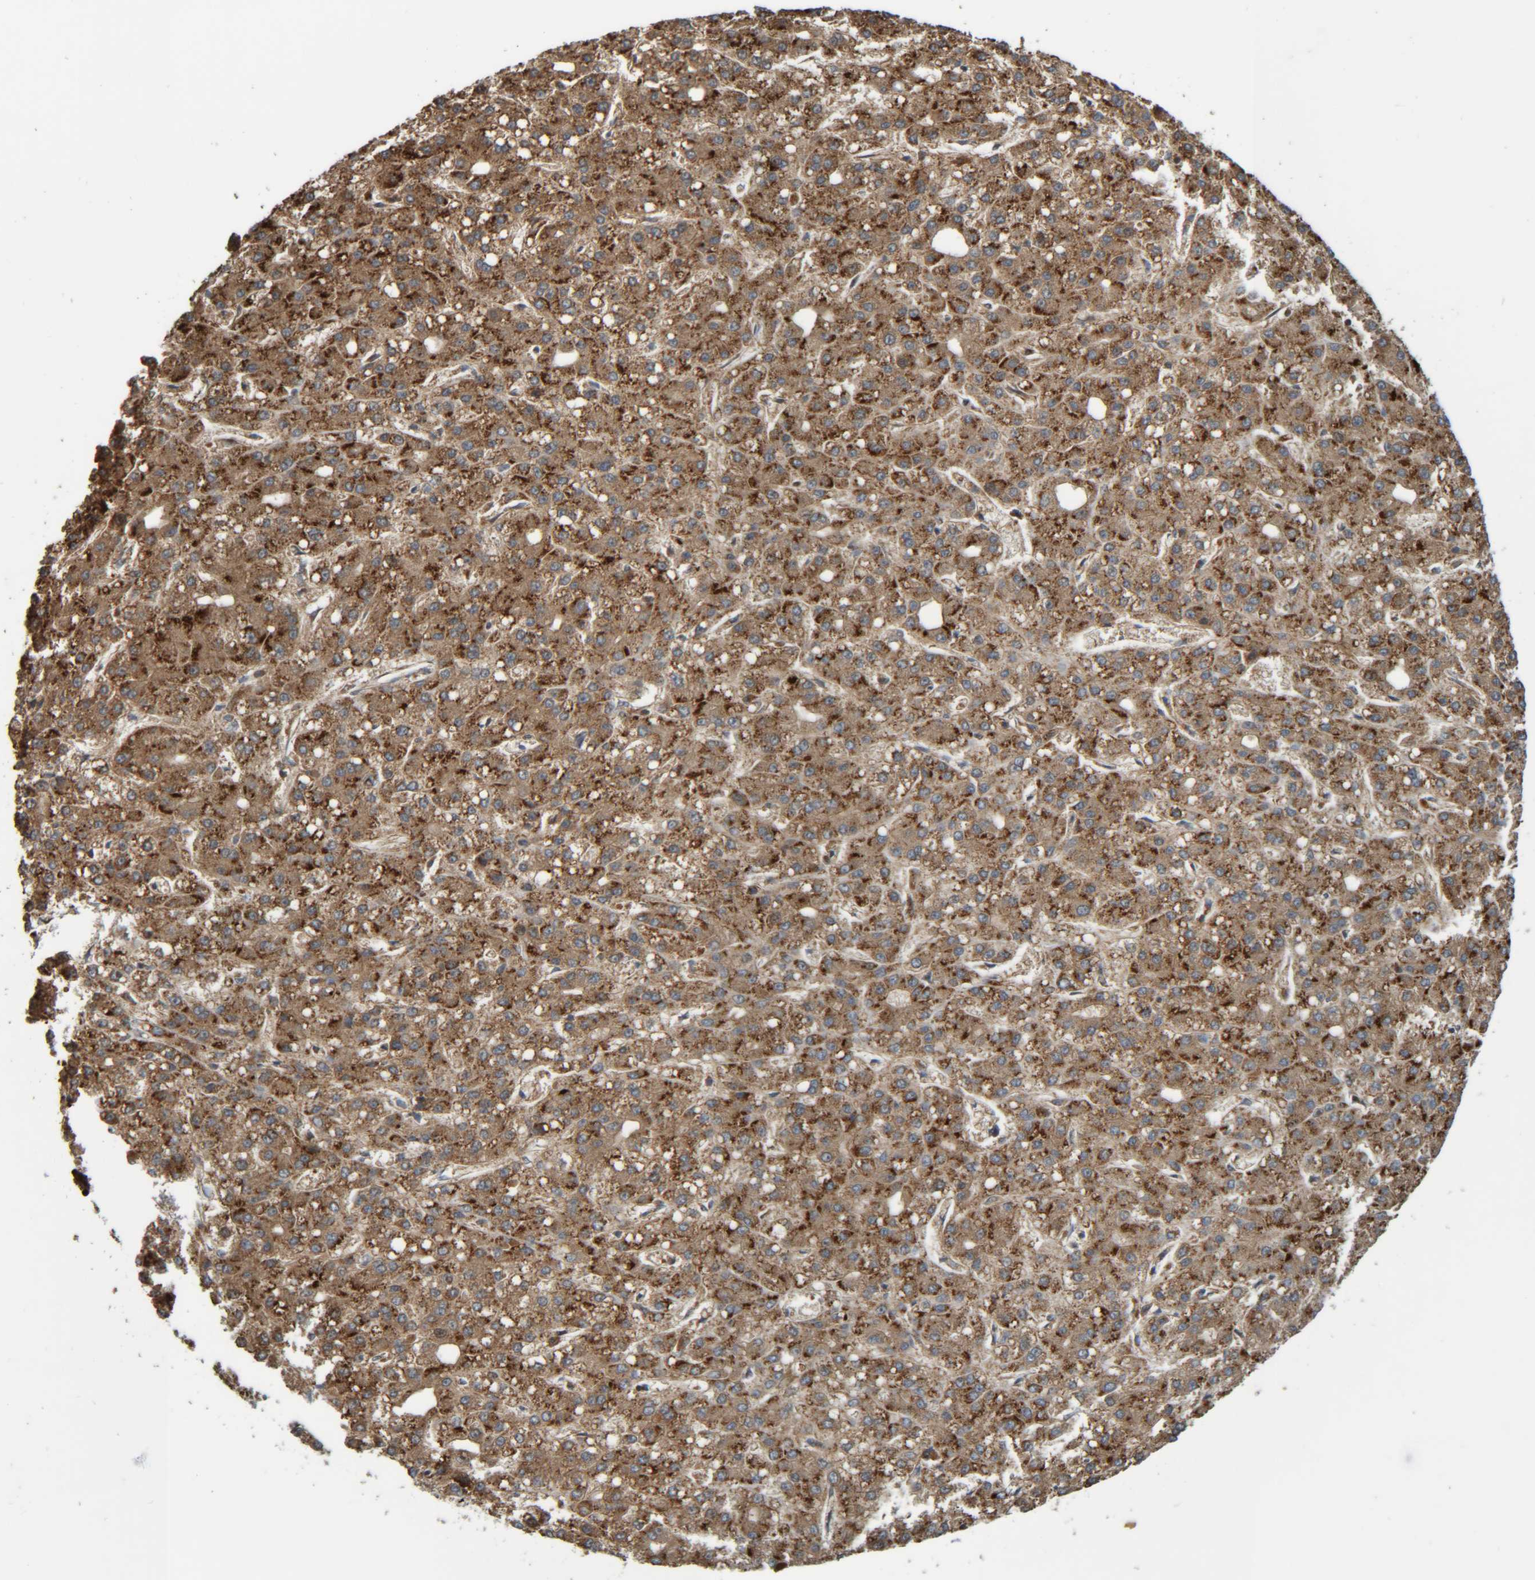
{"staining": {"intensity": "moderate", "quantity": ">75%", "location": "cytoplasmic/membranous"}, "tissue": "liver cancer", "cell_type": "Tumor cells", "image_type": "cancer", "snomed": [{"axis": "morphology", "description": "Carcinoma, Hepatocellular, NOS"}, {"axis": "topography", "description": "Liver"}], "caption": "Moderate cytoplasmic/membranous protein expression is identified in about >75% of tumor cells in liver cancer.", "gene": "CCDC57", "patient": {"sex": "male", "age": 67}}